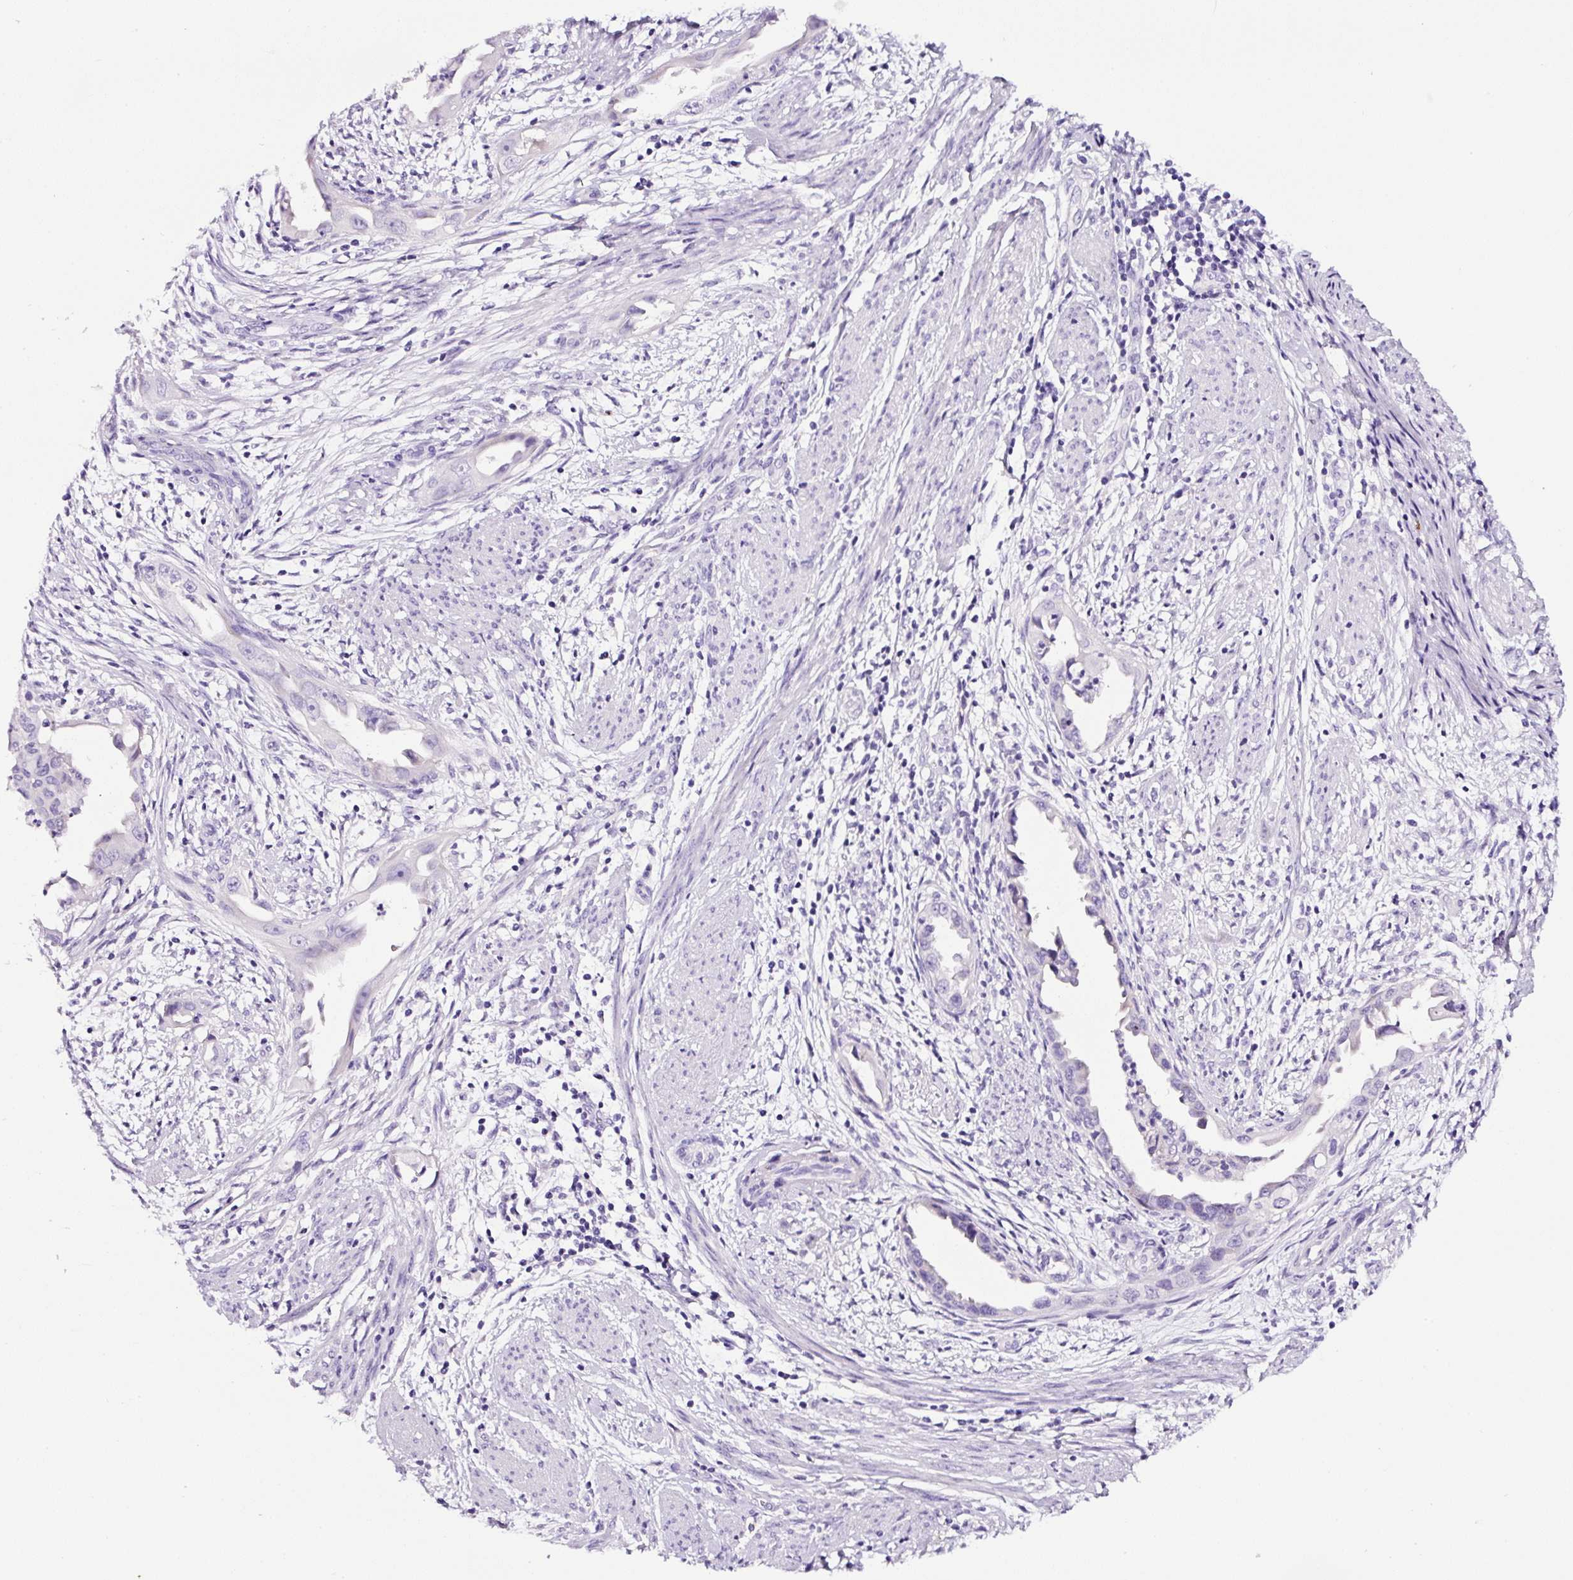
{"staining": {"intensity": "negative", "quantity": "none", "location": "none"}, "tissue": "endometrial cancer", "cell_type": "Tumor cells", "image_type": "cancer", "snomed": [{"axis": "morphology", "description": "Adenocarcinoma, NOS"}, {"axis": "topography", "description": "Endometrium"}], "caption": "Immunohistochemistry (IHC) image of neoplastic tissue: human endometrial cancer stained with DAB (3,3'-diaminobenzidine) exhibits no significant protein expression in tumor cells.", "gene": "SP8", "patient": {"sex": "female", "age": 57}}